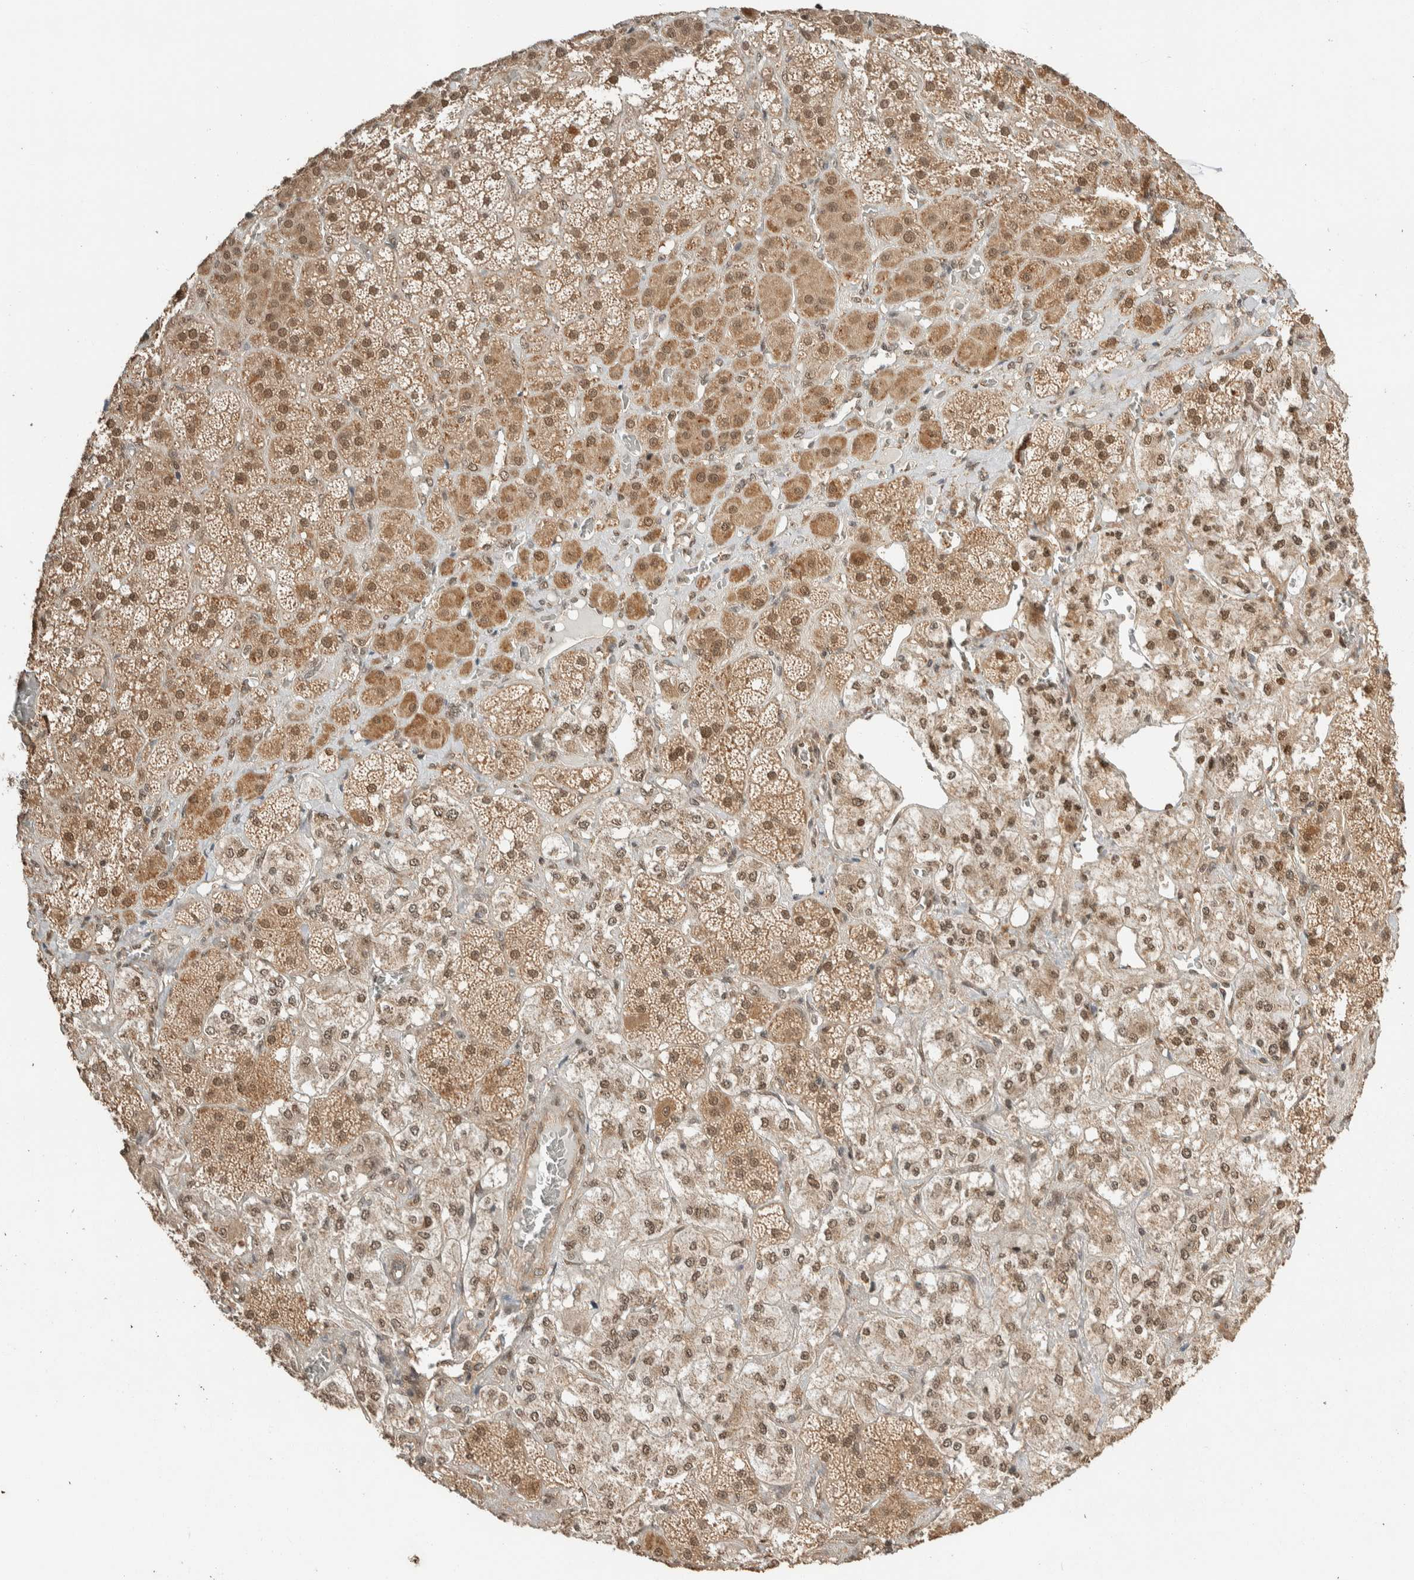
{"staining": {"intensity": "strong", "quantity": ">75%", "location": "cytoplasmic/membranous,nuclear"}, "tissue": "adrenal gland", "cell_type": "Glandular cells", "image_type": "normal", "snomed": [{"axis": "morphology", "description": "Normal tissue, NOS"}, {"axis": "topography", "description": "Adrenal gland"}], "caption": "Protein staining displays strong cytoplasmic/membranous,nuclear staining in about >75% of glandular cells in benign adrenal gland. (Brightfield microscopy of DAB IHC at high magnification).", "gene": "ZBTB2", "patient": {"sex": "male", "age": 57}}